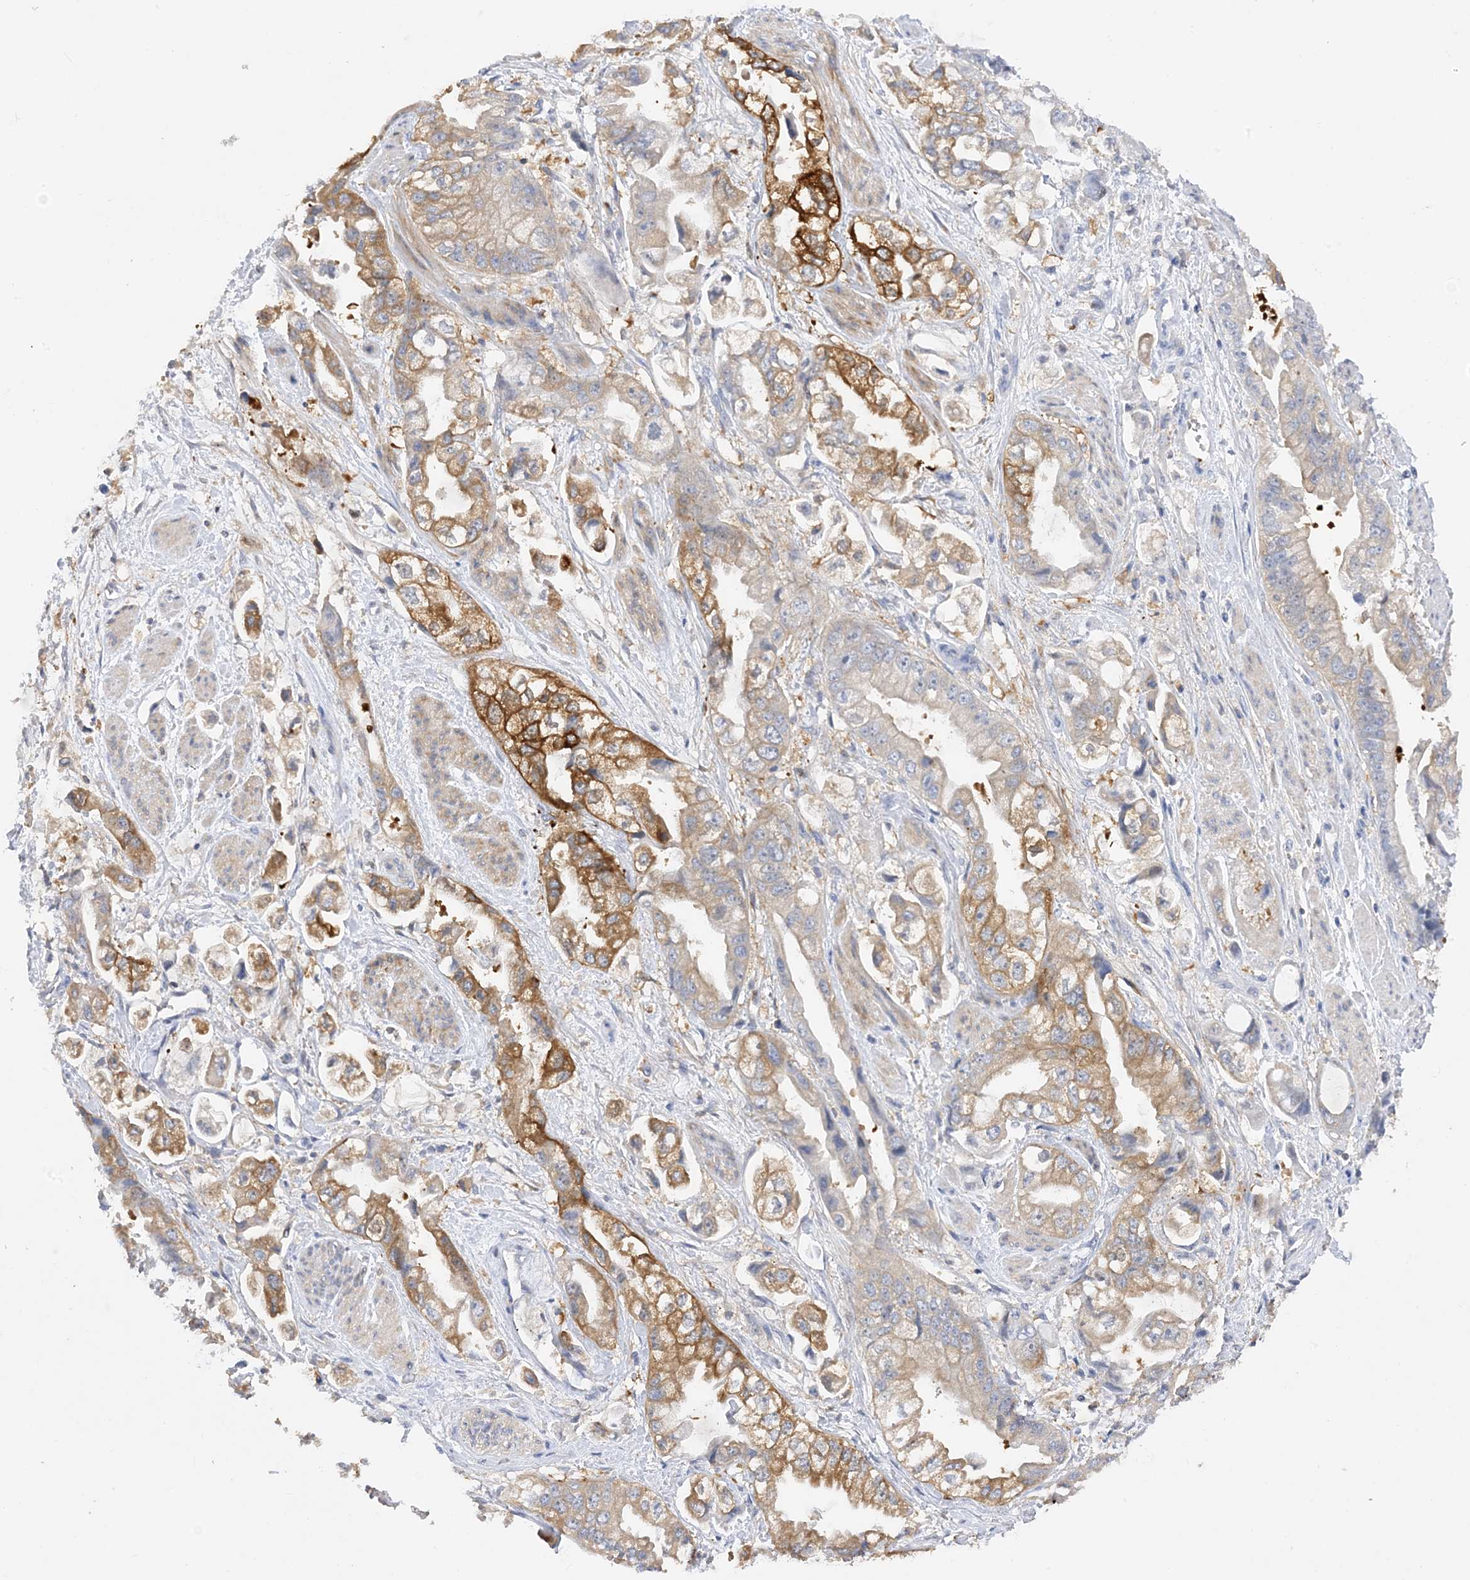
{"staining": {"intensity": "strong", "quantity": "<25%", "location": "cytoplasmic/membranous"}, "tissue": "stomach cancer", "cell_type": "Tumor cells", "image_type": "cancer", "snomed": [{"axis": "morphology", "description": "Adenocarcinoma, NOS"}, {"axis": "topography", "description": "Stomach"}], "caption": "Strong cytoplasmic/membranous expression is identified in approximately <25% of tumor cells in stomach cancer. (DAB (3,3'-diaminobenzidine) IHC with brightfield microscopy, high magnification).", "gene": "ARV1", "patient": {"sex": "male", "age": 62}}